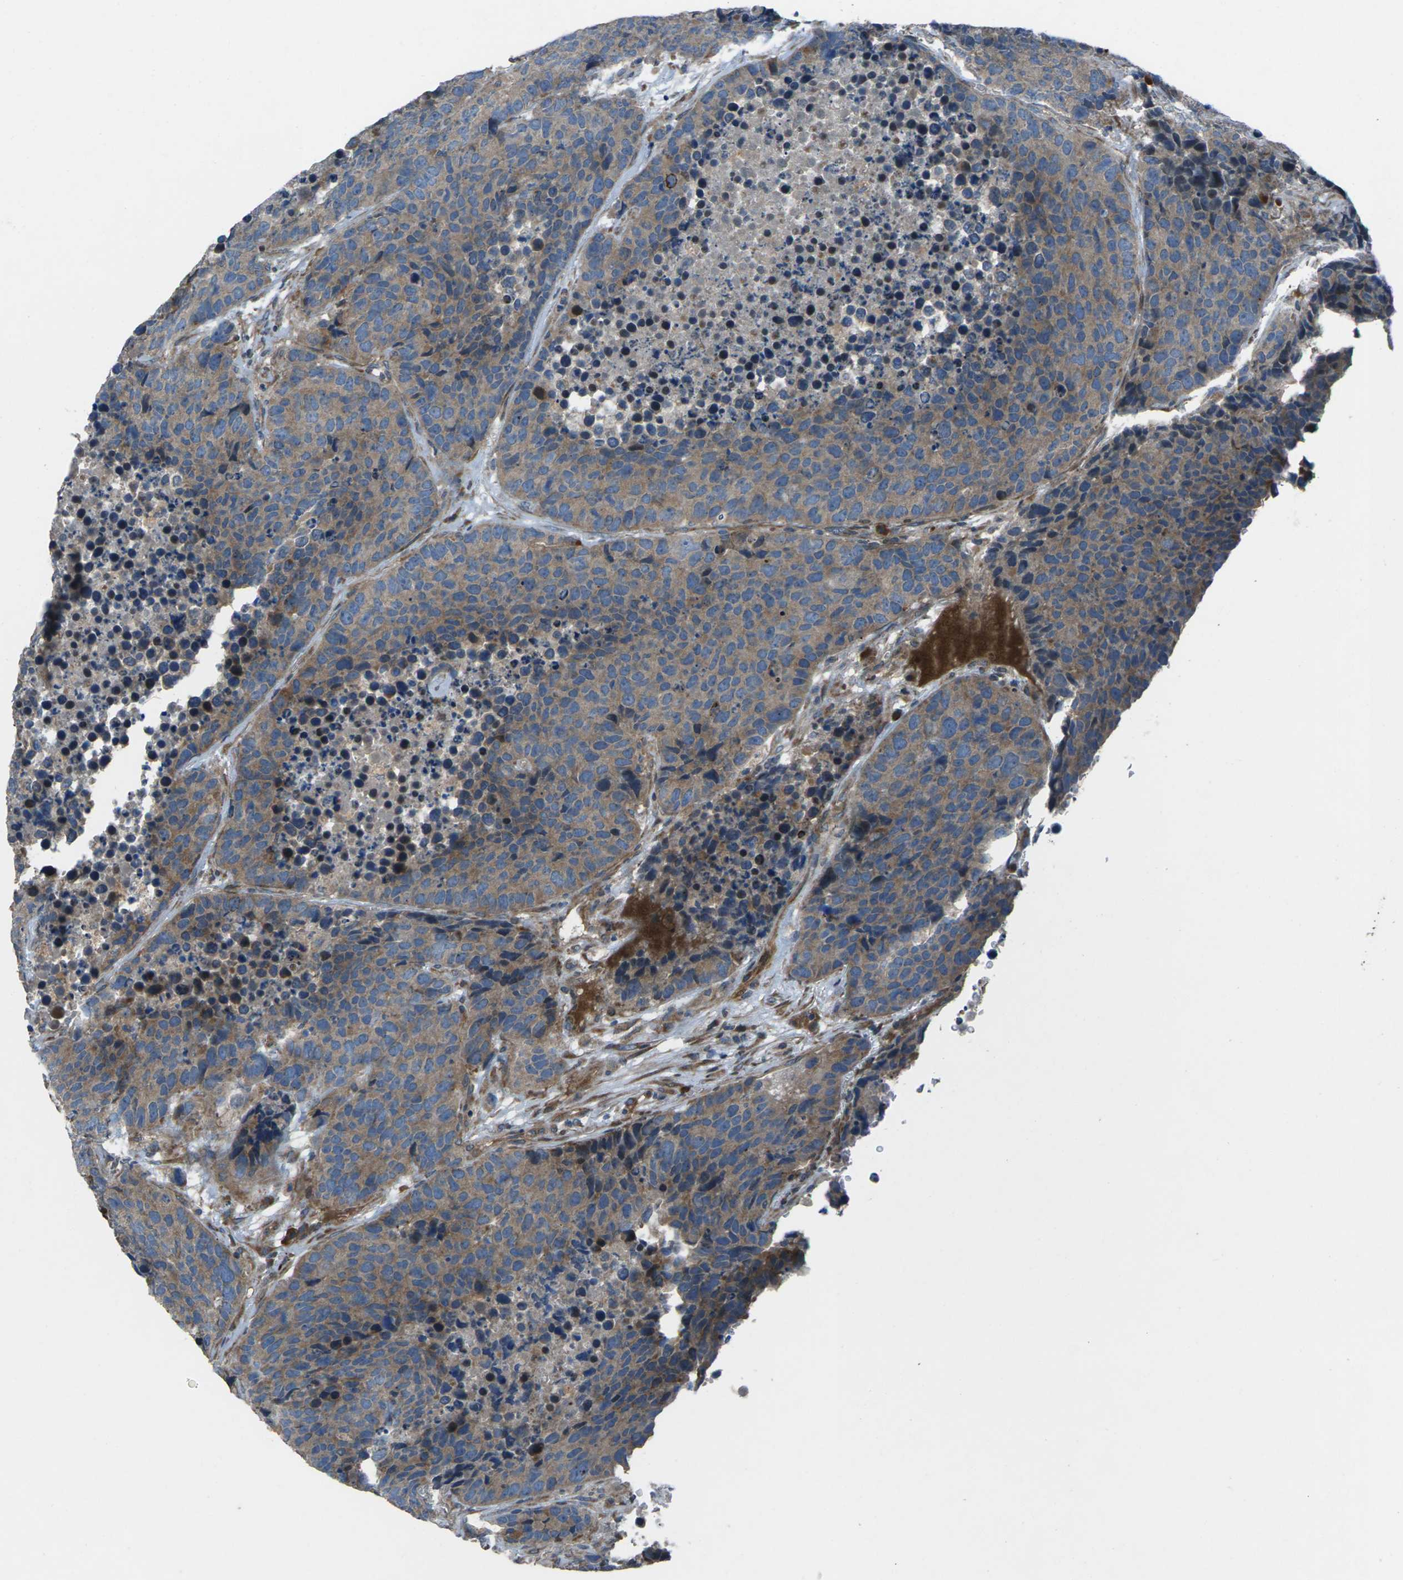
{"staining": {"intensity": "moderate", "quantity": ">75%", "location": "cytoplasmic/membranous"}, "tissue": "carcinoid", "cell_type": "Tumor cells", "image_type": "cancer", "snomed": [{"axis": "morphology", "description": "Carcinoid, malignant, NOS"}, {"axis": "topography", "description": "Lung"}], "caption": "Brown immunohistochemical staining in carcinoid shows moderate cytoplasmic/membranous expression in approximately >75% of tumor cells.", "gene": "EDNRA", "patient": {"sex": "male", "age": 60}}